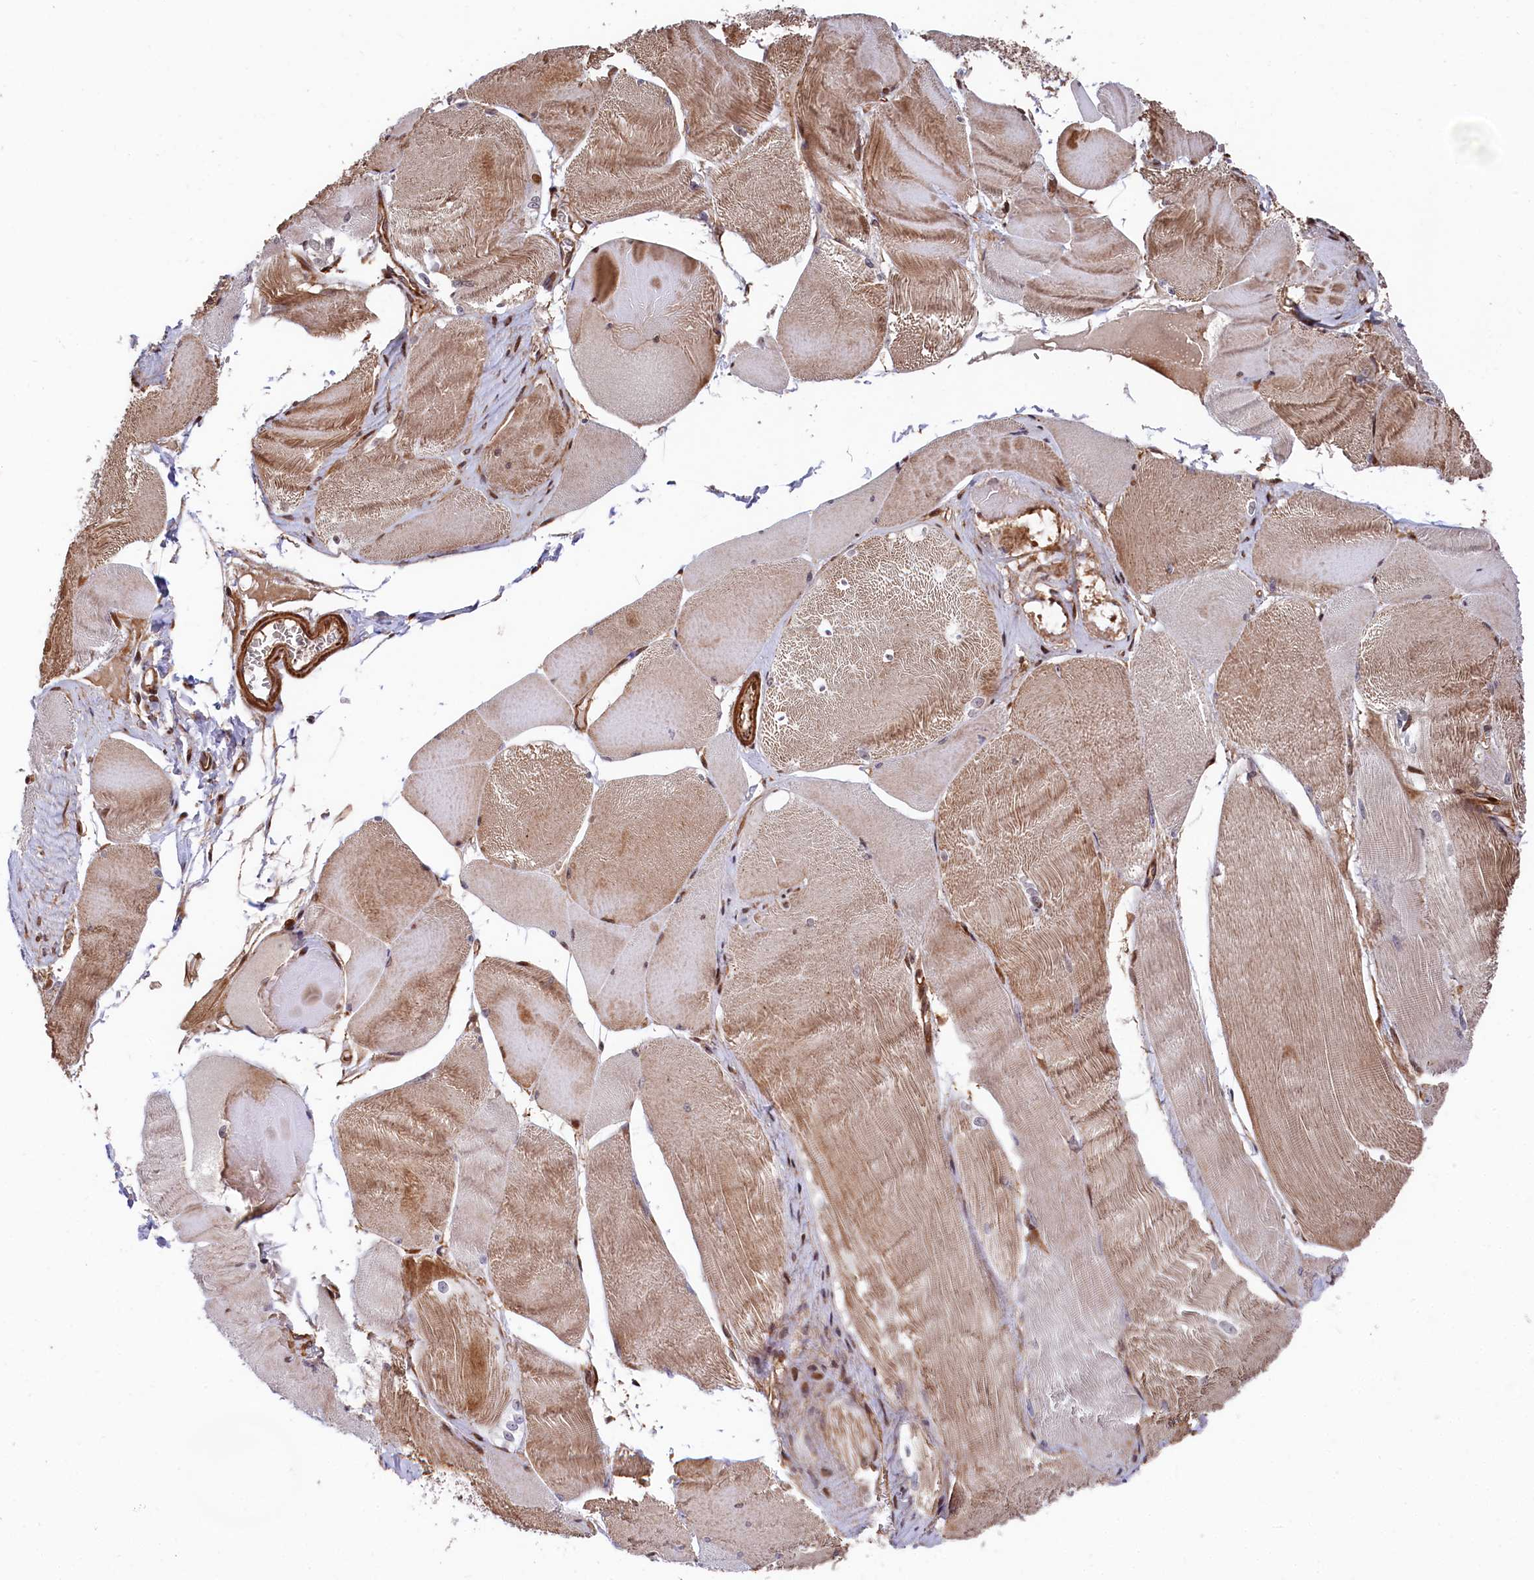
{"staining": {"intensity": "moderate", "quantity": ">75%", "location": "cytoplasmic/membranous"}, "tissue": "skeletal muscle", "cell_type": "Myocytes", "image_type": "normal", "snomed": [{"axis": "morphology", "description": "Normal tissue, NOS"}, {"axis": "morphology", "description": "Basal cell carcinoma"}, {"axis": "topography", "description": "Skeletal muscle"}], "caption": "Skeletal muscle stained with immunohistochemistry (IHC) shows moderate cytoplasmic/membranous staining in about >75% of myocytes. (brown staining indicates protein expression, while blue staining denotes nuclei).", "gene": "TNKS1BP1", "patient": {"sex": "female", "age": 64}}